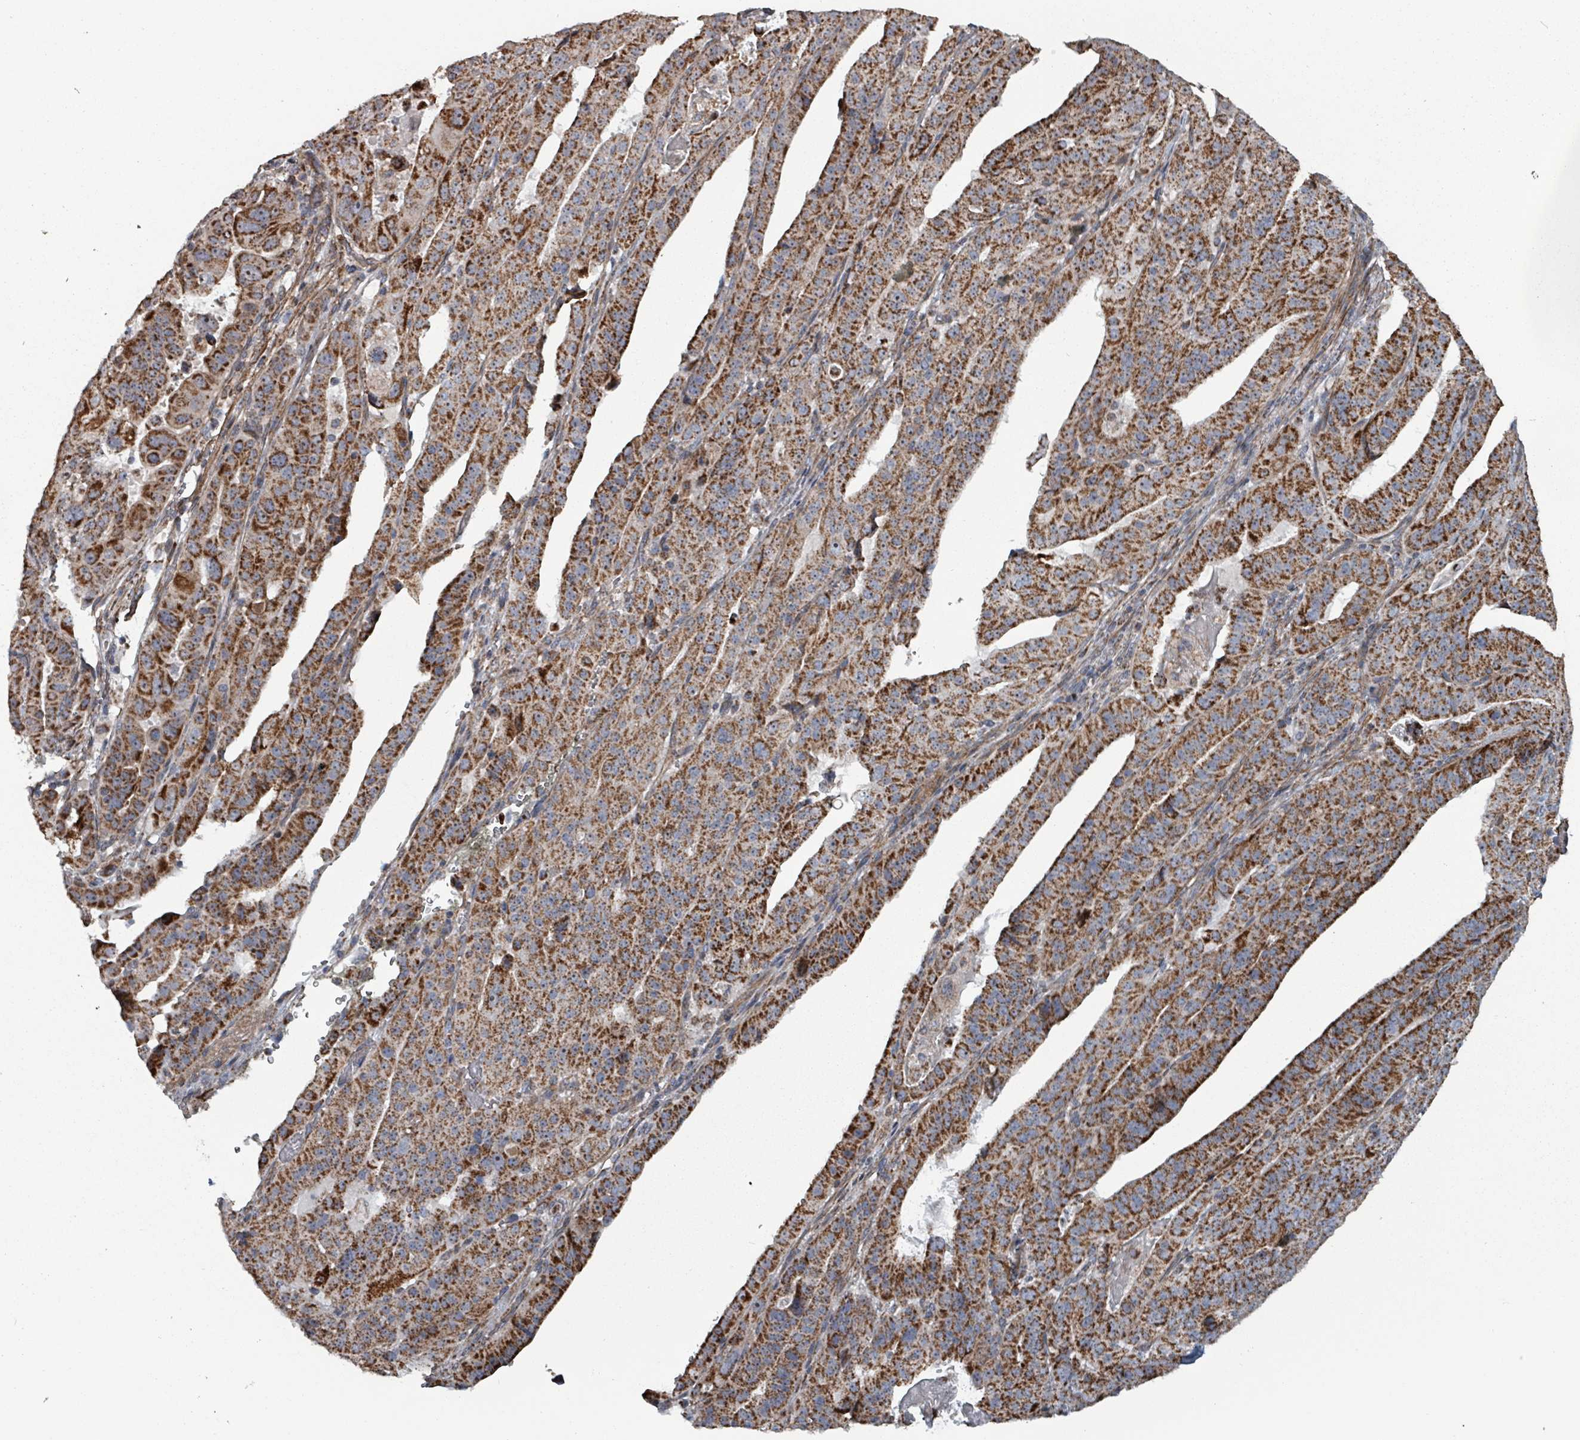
{"staining": {"intensity": "strong", "quantity": ">75%", "location": "cytoplasmic/membranous"}, "tissue": "stomach cancer", "cell_type": "Tumor cells", "image_type": "cancer", "snomed": [{"axis": "morphology", "description": "Adenocarcinoma, NOS"}, {"axis": "topography", "description": "Stomach"}], "caption": "This is a micrograph of IHC staining of adenocarcinoma (stomach), which shows strong staining in the cytoplasmic/membranous of tumor cells.", "gene": "MRPL4", "patient": {"sex": "male", "age": 48}}